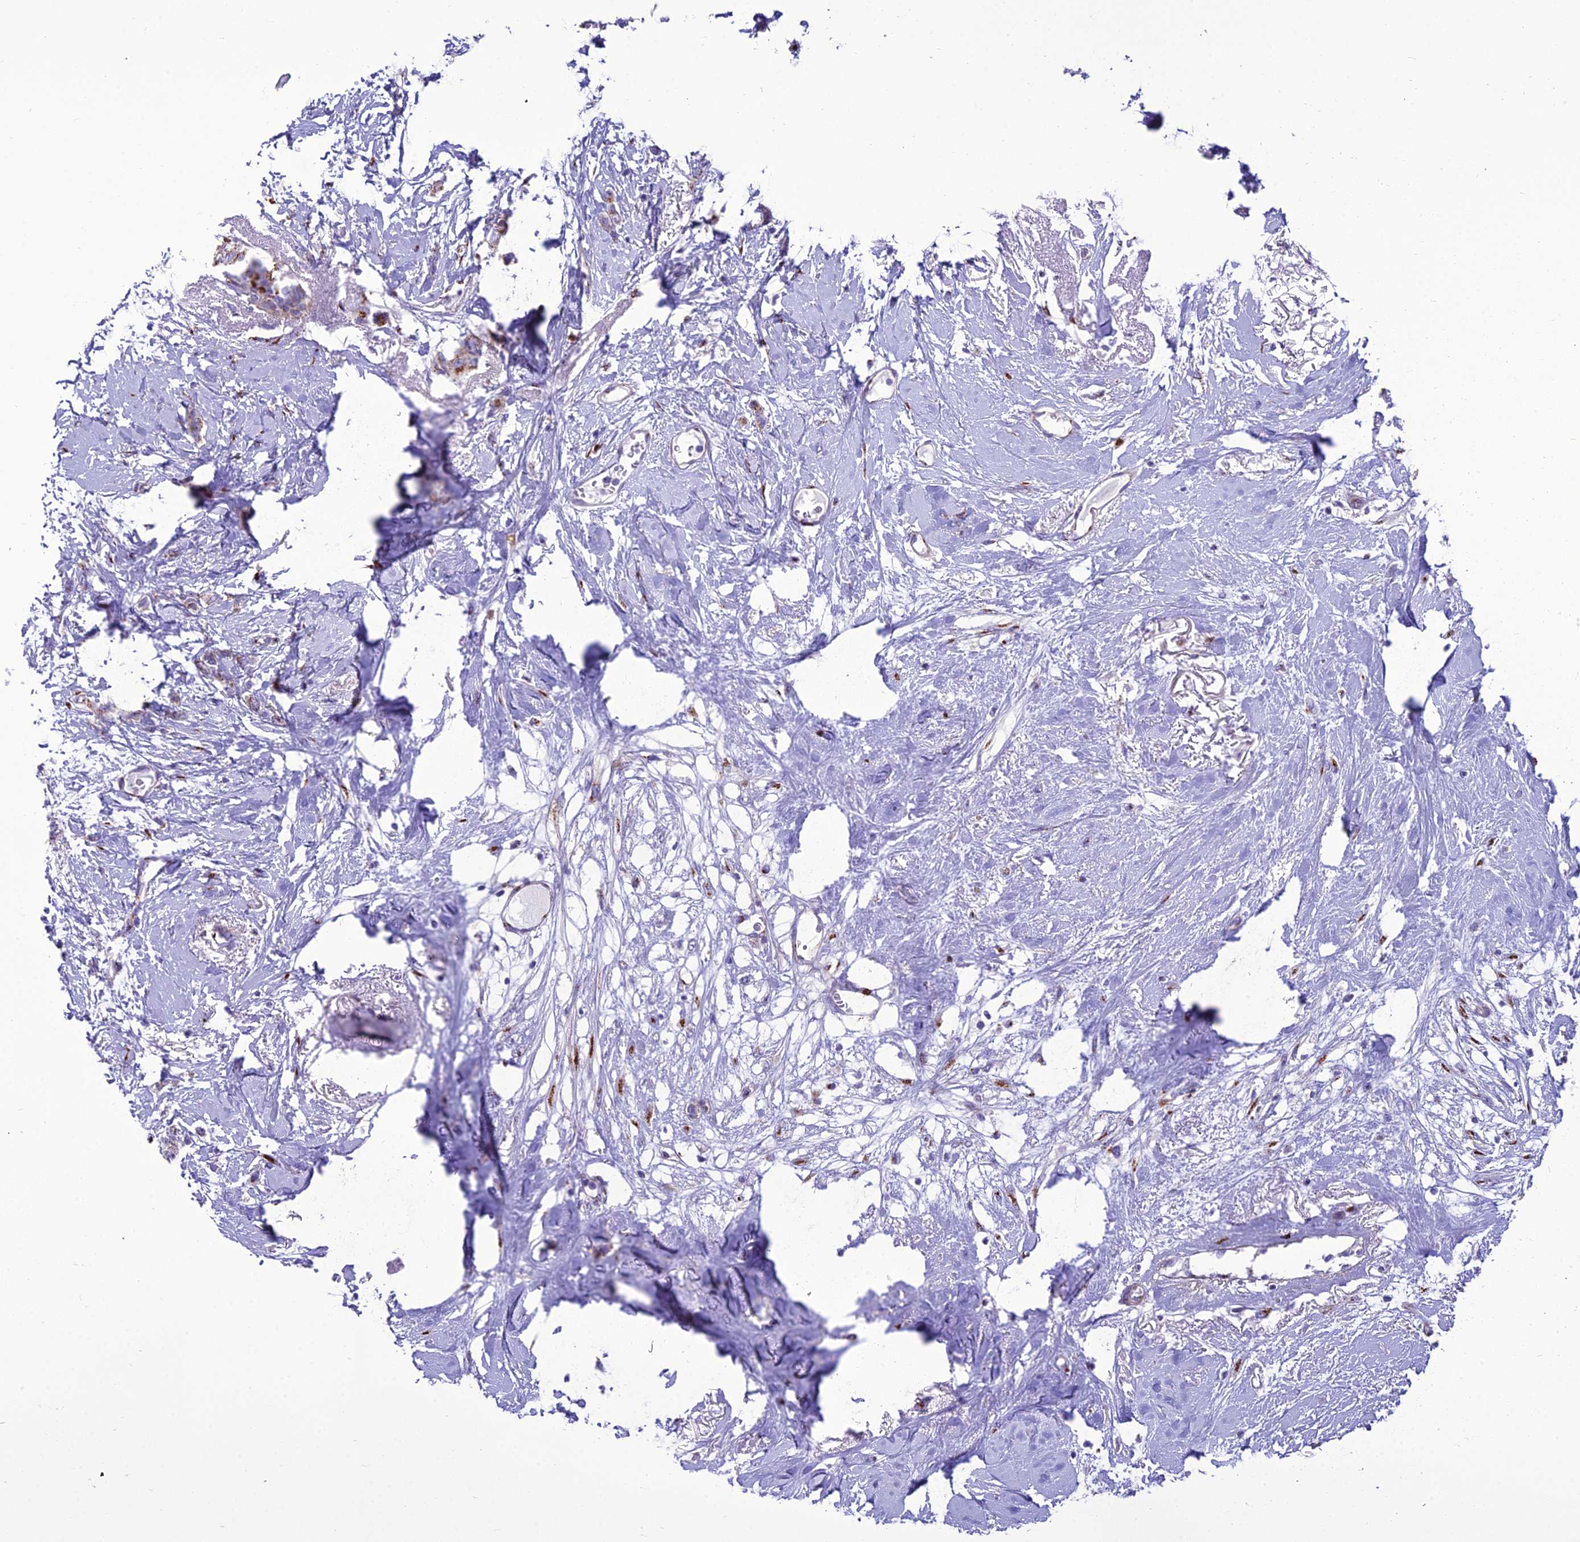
{"staining": {"intensity": "moderate", "quantity": ">75%", "location": "cytoplasmic/membranous"}, "tissue": "breast cancer", "cell_type": "Tumor cells", "image_type": "cancer", "snomed": [{"axis": "morphology", "description": "Duct carcinoma"}, {"axis": "topography", "description": "Breast"}], "caption": "Immunohistochemistry (IHC) photomicrograph of human breast cancer stained for a protein (brown), which displays medium levels of moderate cytoplasmic/membranous expression in approximately >75% of tumor cells.", "gene": "GOLM2", "patient": {"sex": "female", "age": 72}}